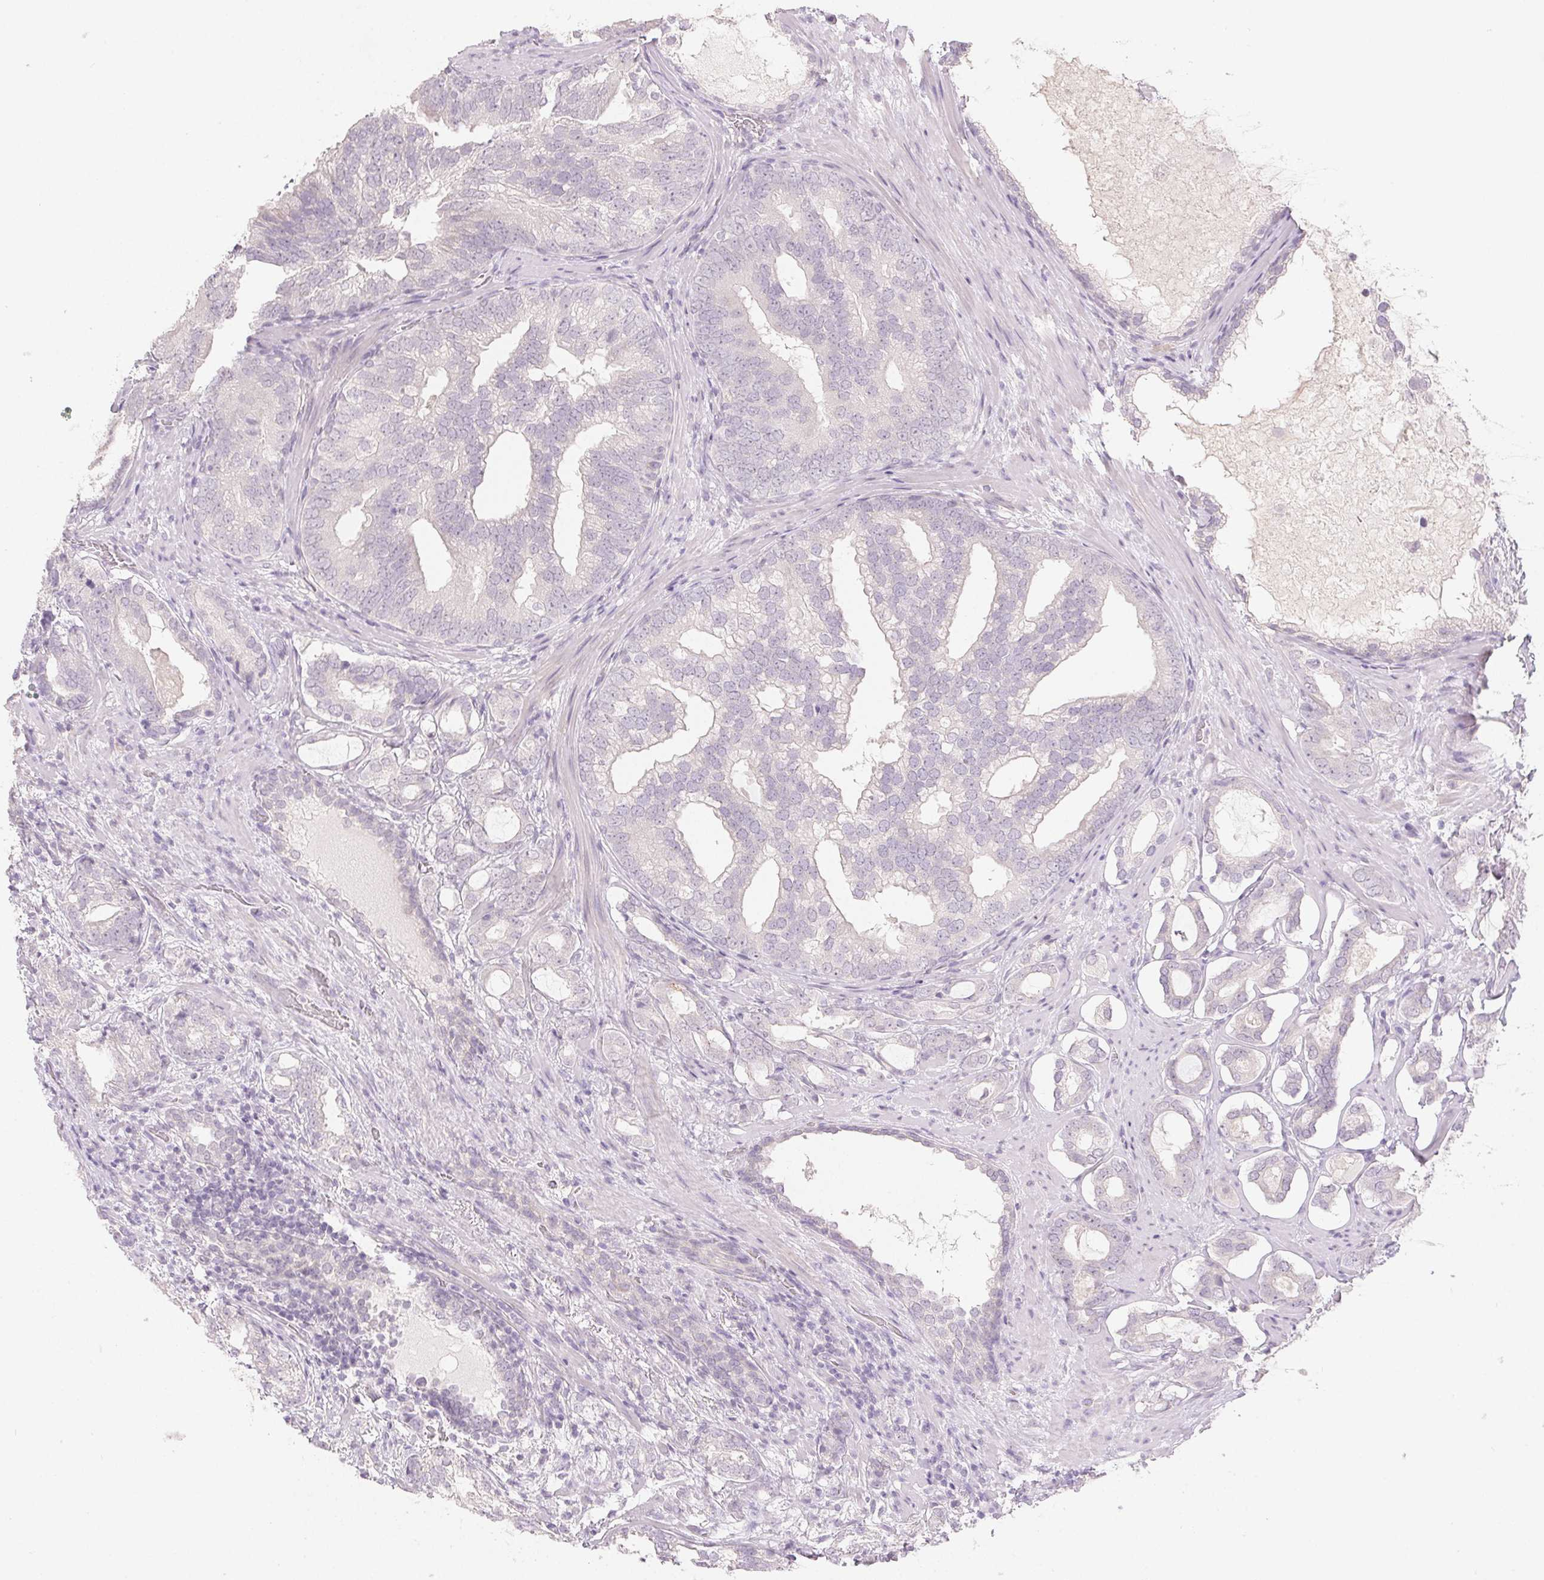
{"staining": {"intensity": "negative", "quantity": "none", "location": "none"}, "tissue": "prostate cancer", "cell_type": "Tumor cells", "image_type": "cancer", "snomed": [{"axis": "morphology", "description": "Adenocarcinoma, High grade"}, {"axis": "topography", "description": "Prostate"}], "caption": "The histopathology image demonstrates no significant expression in tumor cells of high-grade adenocarcinoma (prostate).", "gene": "PI3", "patient": {"sex": "male", "age": 75}}